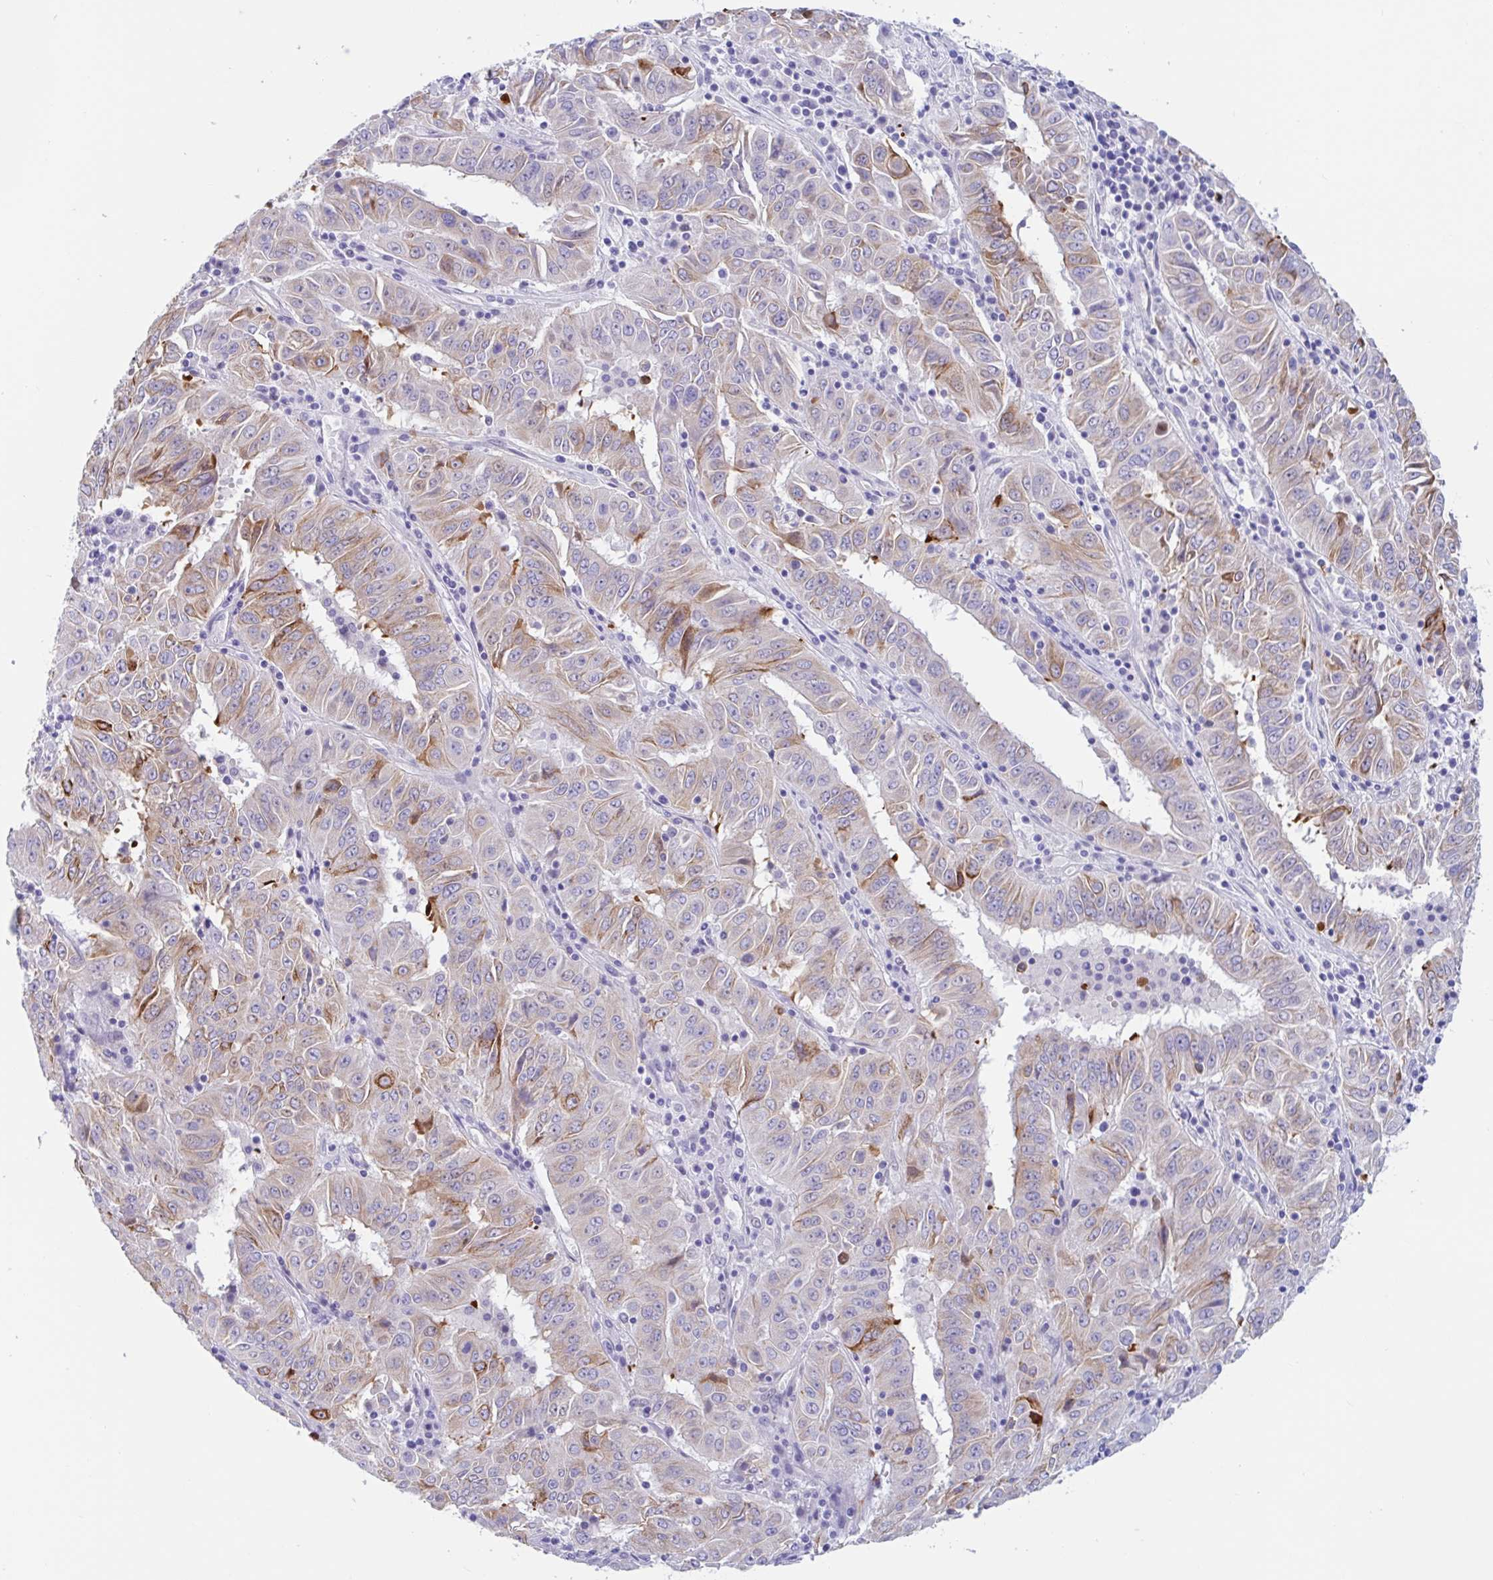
{"staining": {"intensity": "moderate", "quantity": "<25%", "location": "cytoplasmic/membranous"}, "tissue": "pancreatic cancer", "cell_type": "Tumor cells", "image_type": "cancer", "snomed": [{"axis": "morphology", "description": "Adenocarcinoma, NOS"}, {"axis": "topography", "description": "Pancreas"}], "caption": "Approximately <25% of tumor cells in pancreatic adenocarcinoma exhibit moderate cytoplasmic/membranous protein expression as visualized by brown immunohistochemical staining.", "gene": "OR6N2", "patient": {"sex": "male", "age": 63}}